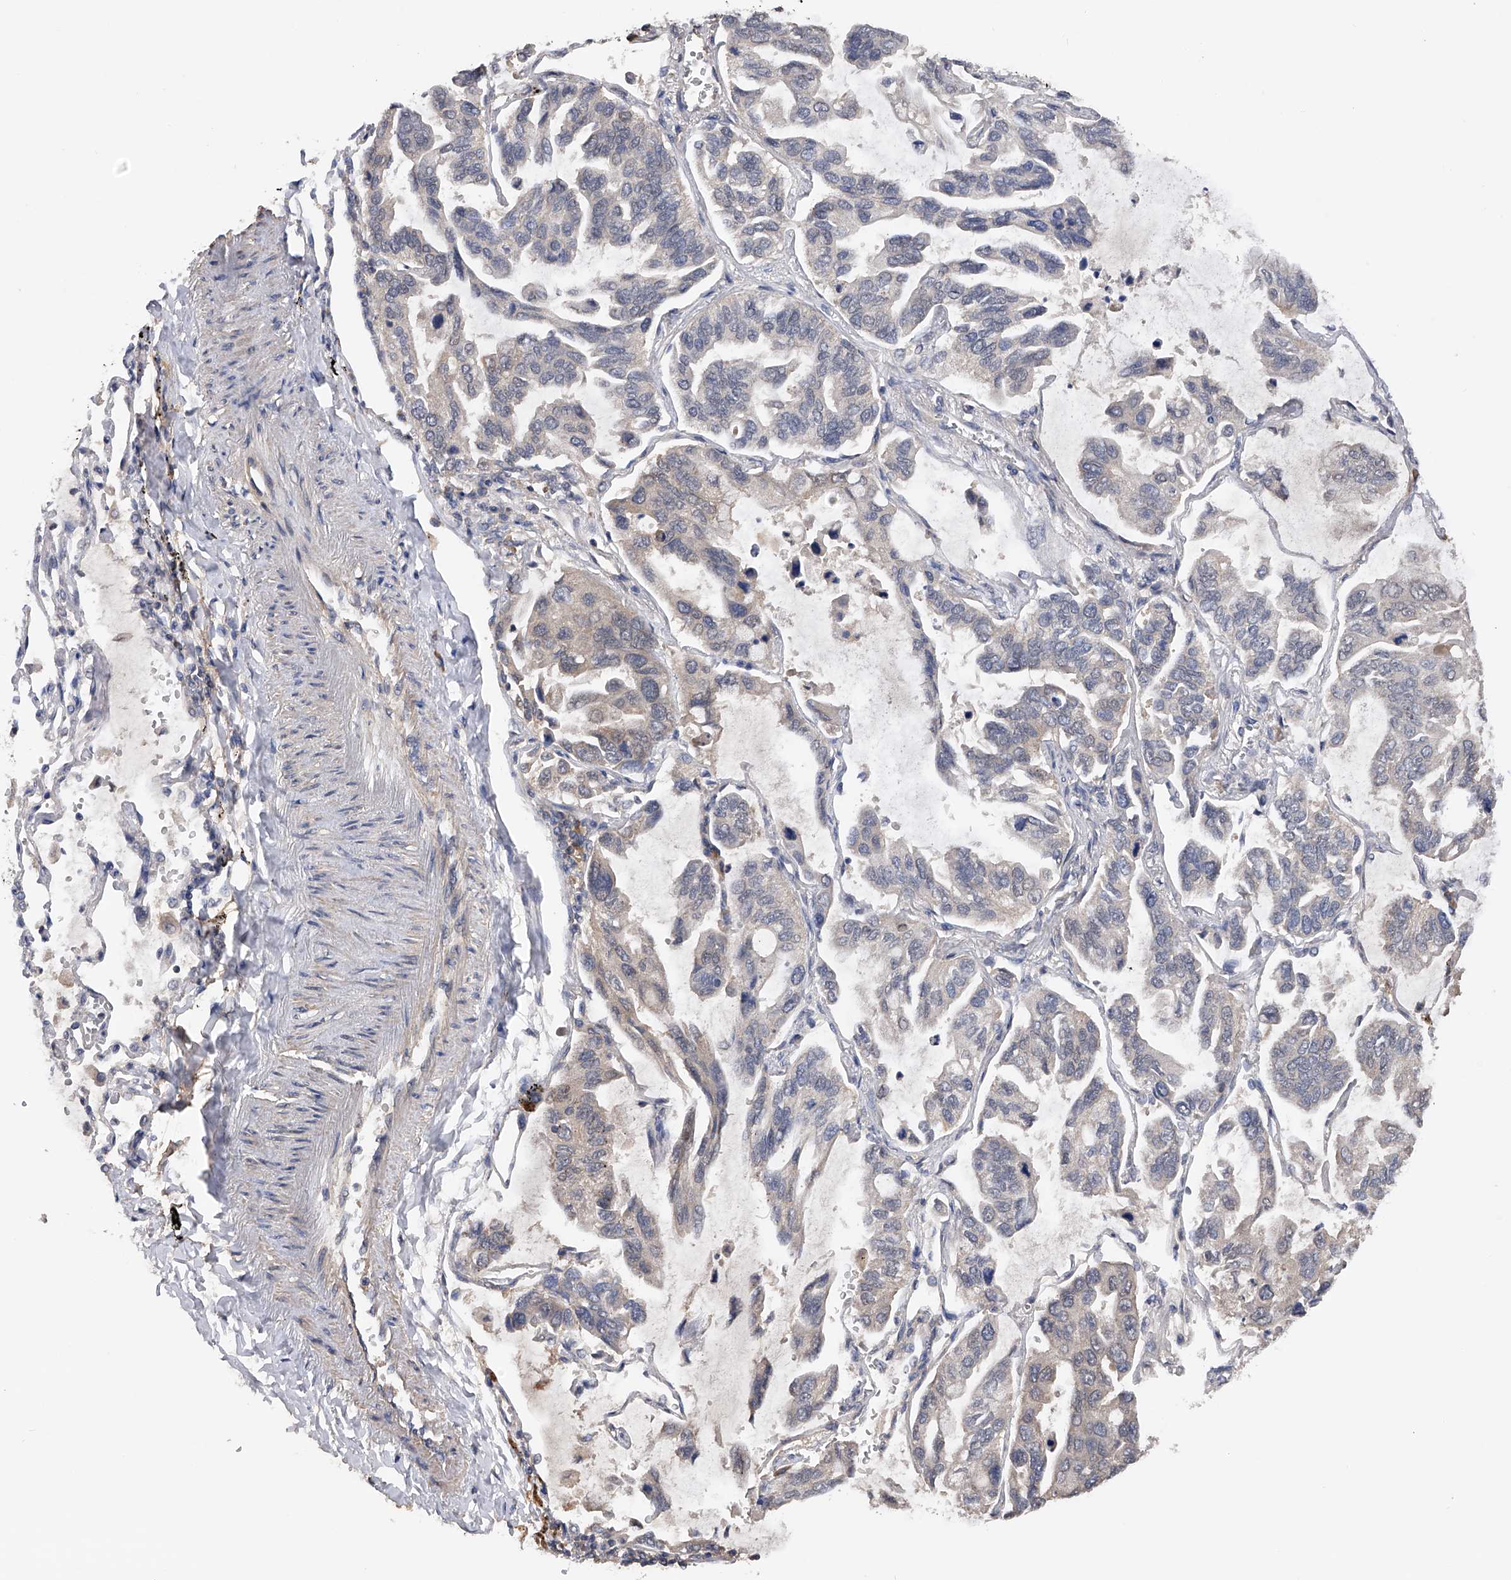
{"staining": {"intensity": "negative", "quantity": "none", "location": "none"}, "tissue": "lung cancer", "cell_type": "Tumor cells", "image_type": "cancer", "snomed": [{"axis": "morphology", "description": "Adenocarcinoma, NOS"}, {"axis": "topography", "description": "Lung"}], "caption": "Immunohistochemistry (IHC) of human lung cancer (adenocarcinoma) shows no expression in tumor cells.", "gene": "CFAP298", "patient": {"sex": "male", "age": 64}}